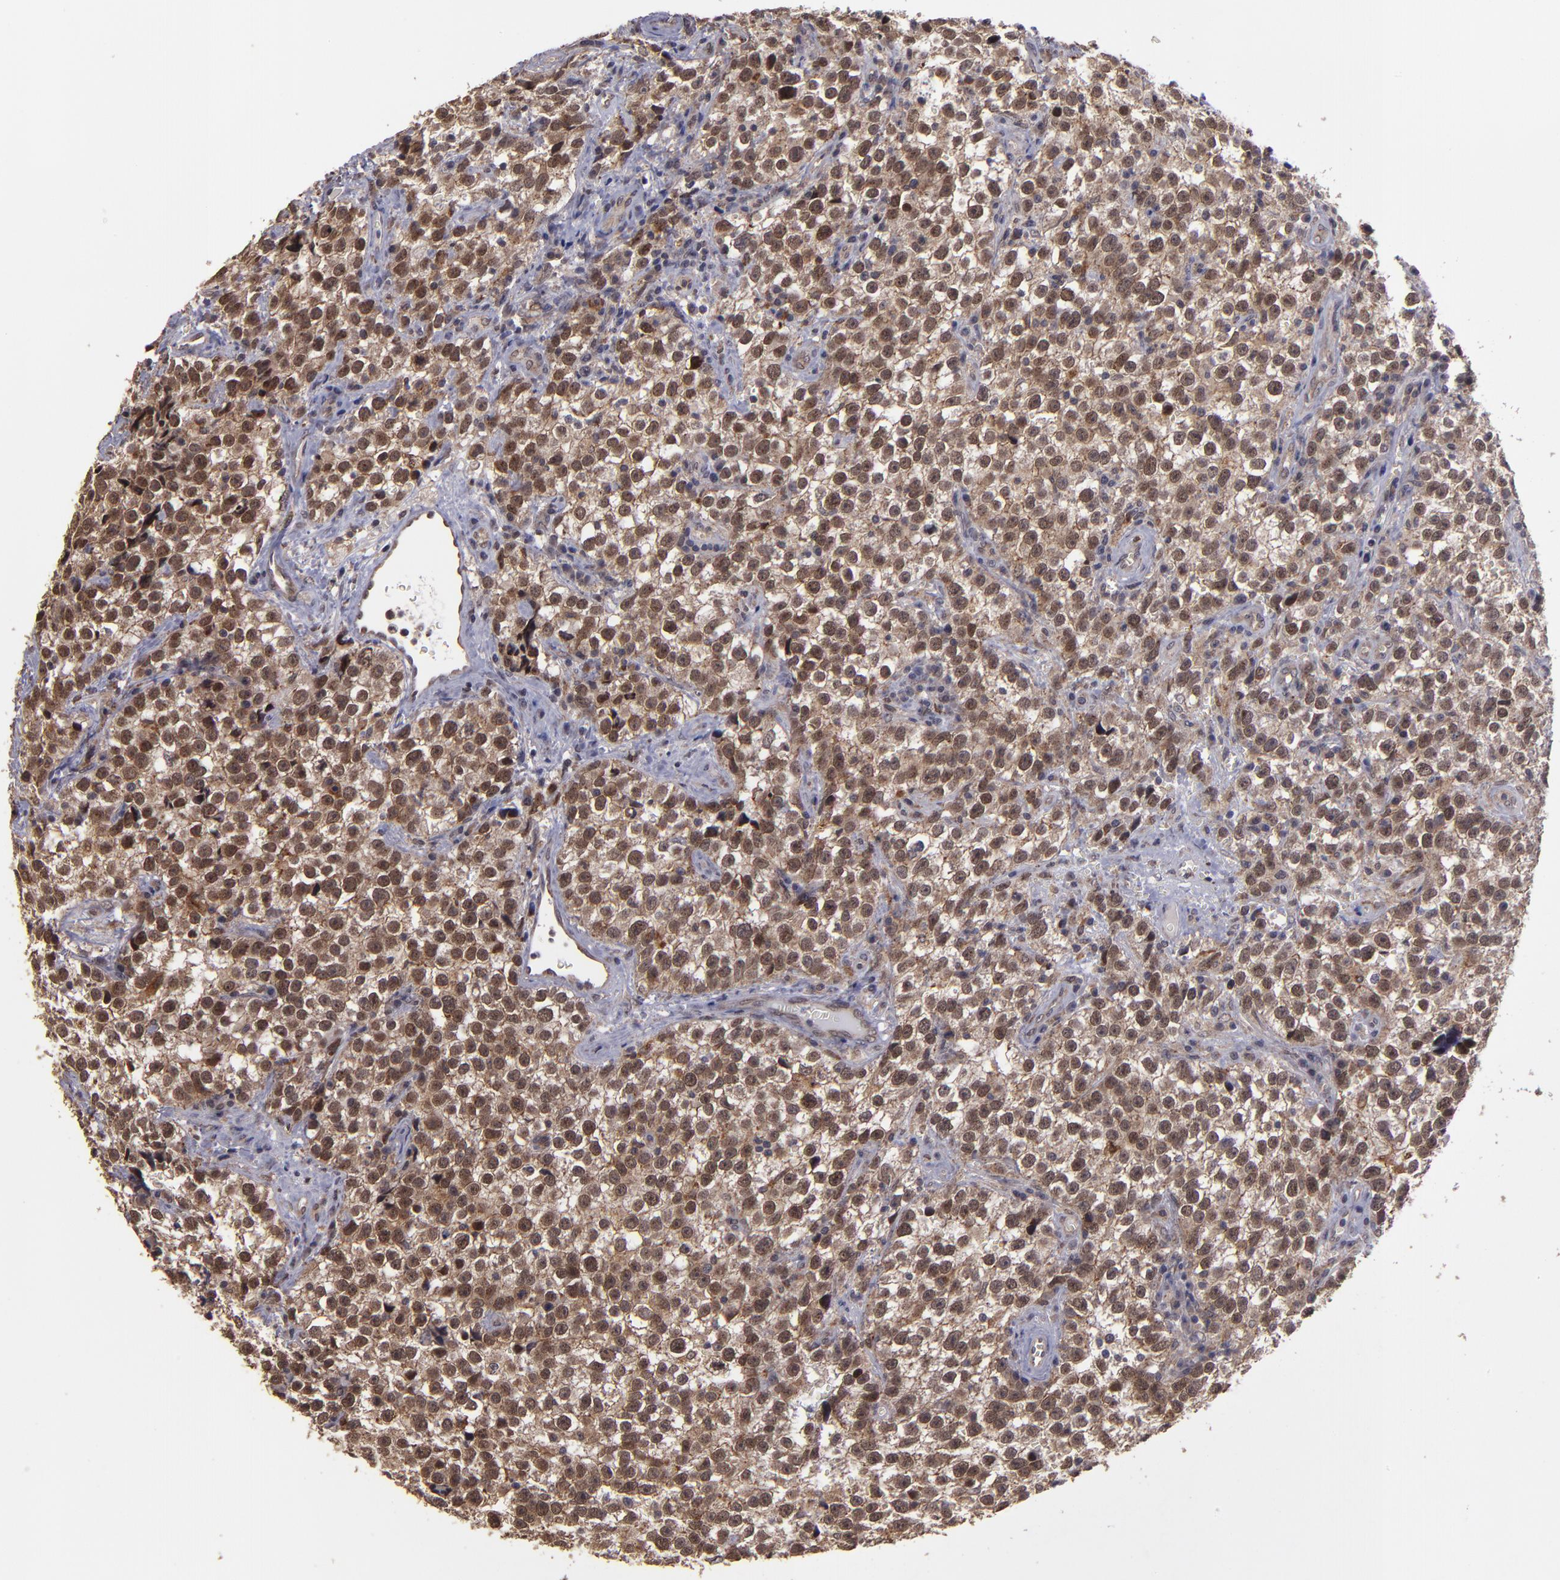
{"staining": {"intensity": "moderate", "quantity": ">75%", "location": "cytoplasmic/membranous,nuclear"}, "tissue": "testis cancer", "cell_type": "Tumor cells", "image_type": "cancer", "snomed": [{"axis": "morphology", "description": "Seminoma, NOS"}, {"axis": "topography", "description": "Testis"}], "caption": "Brown immunohistochemical staining in human testis cancer displays moderate cytoplasmic/membranous and nuclear expression in about >75% of tumor cells.", "gene": "SIPA1L1", "patient": {"sex": "male", "age": 38}}